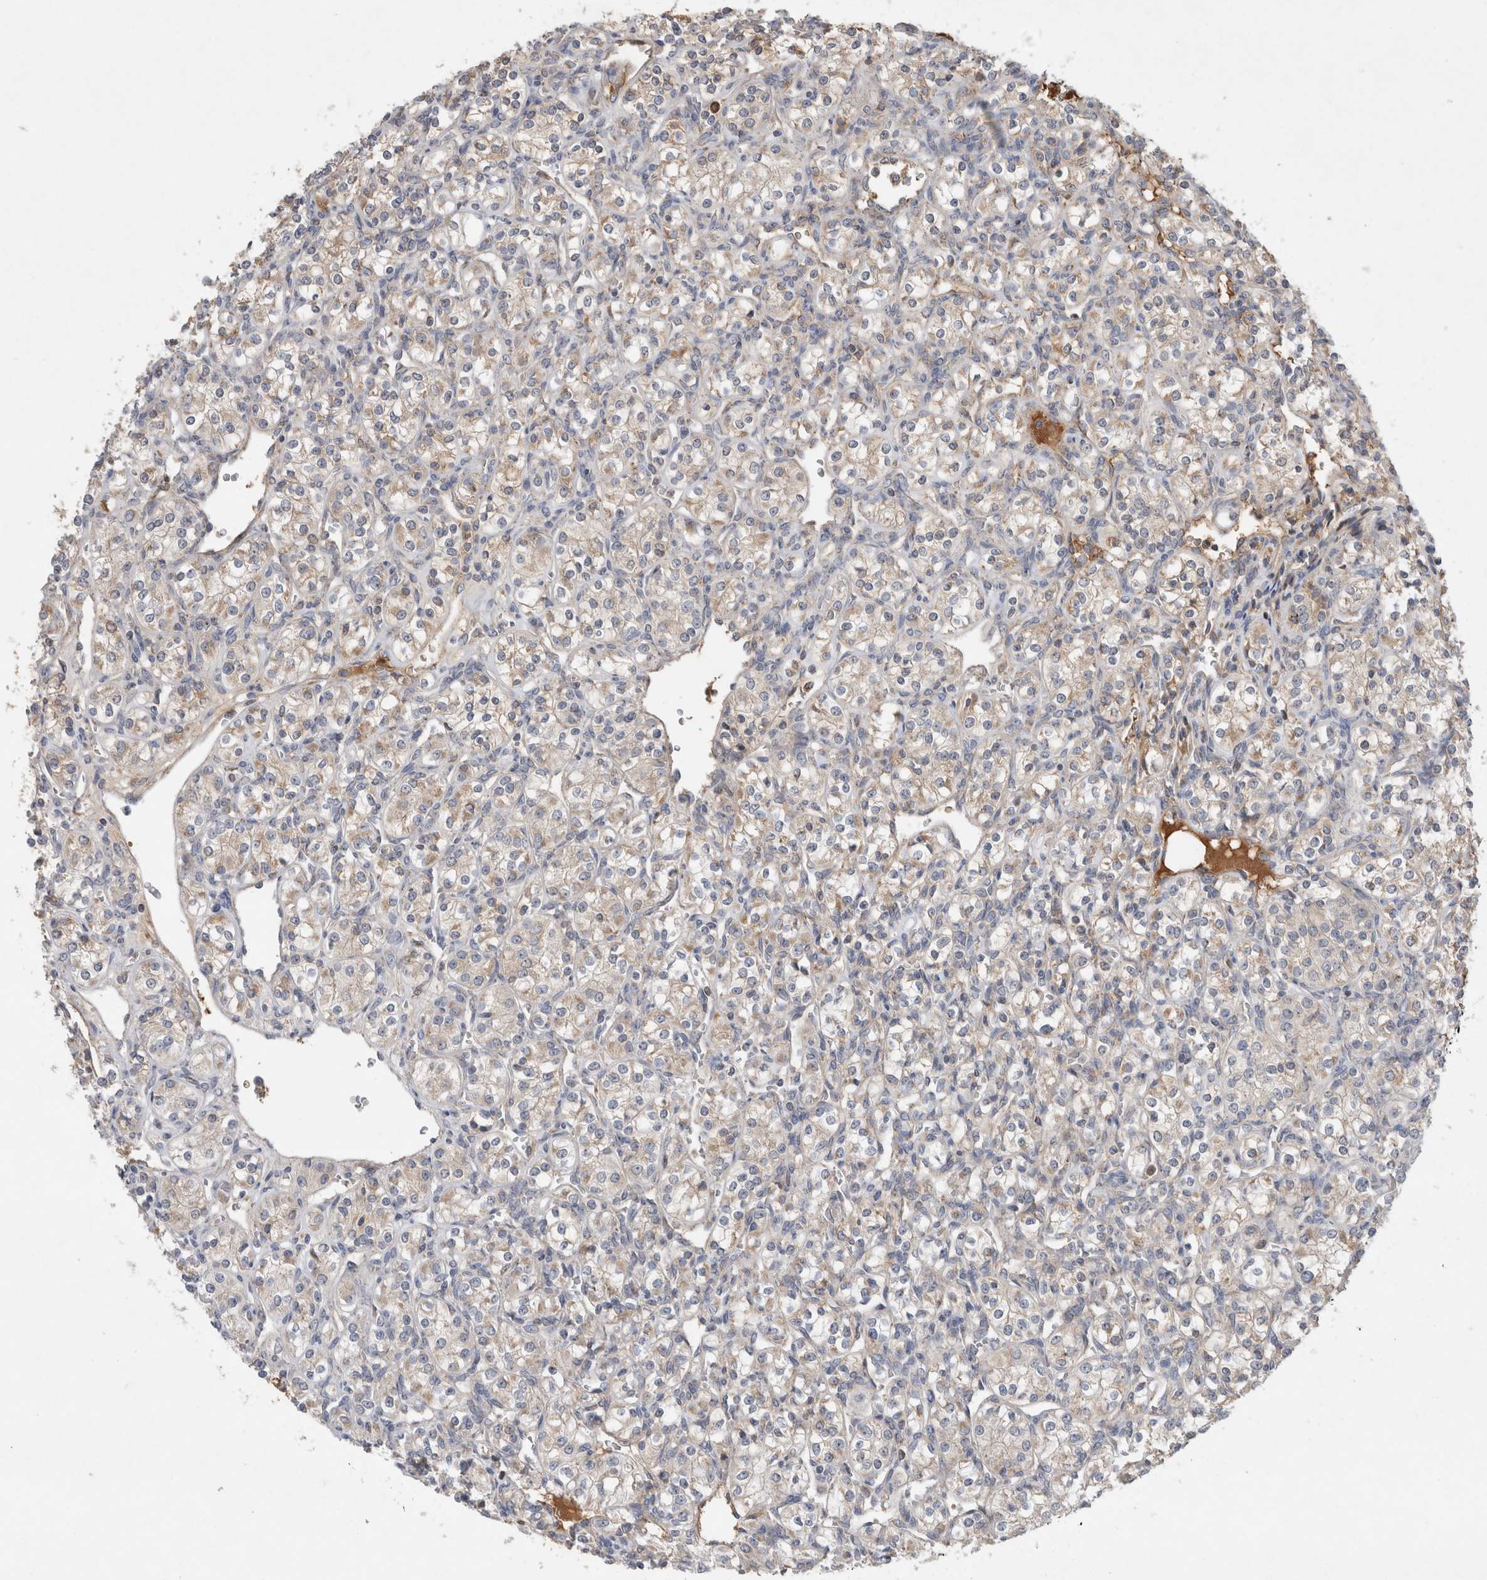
{"staining": {"intensity": "weak", "quantity": "25%-75%", "location": "cytoplasmic/membranous"}, "tissue": "renal cancer", "cell_type": "Tumor cells", "image_type": "cancer", "snomed": [{"axis": "morphology", "description": "Adenocarcinoma, NOS"}, {"axis": "topography", "description": "Kidney"}], "caption": "Protein staining displays weak cytoplasmic/membranous expression in about 25%-75% of tumor cells in renal cancer.", "gene": "MRPS28", "patient": {"sex": "male", "age": 77}}